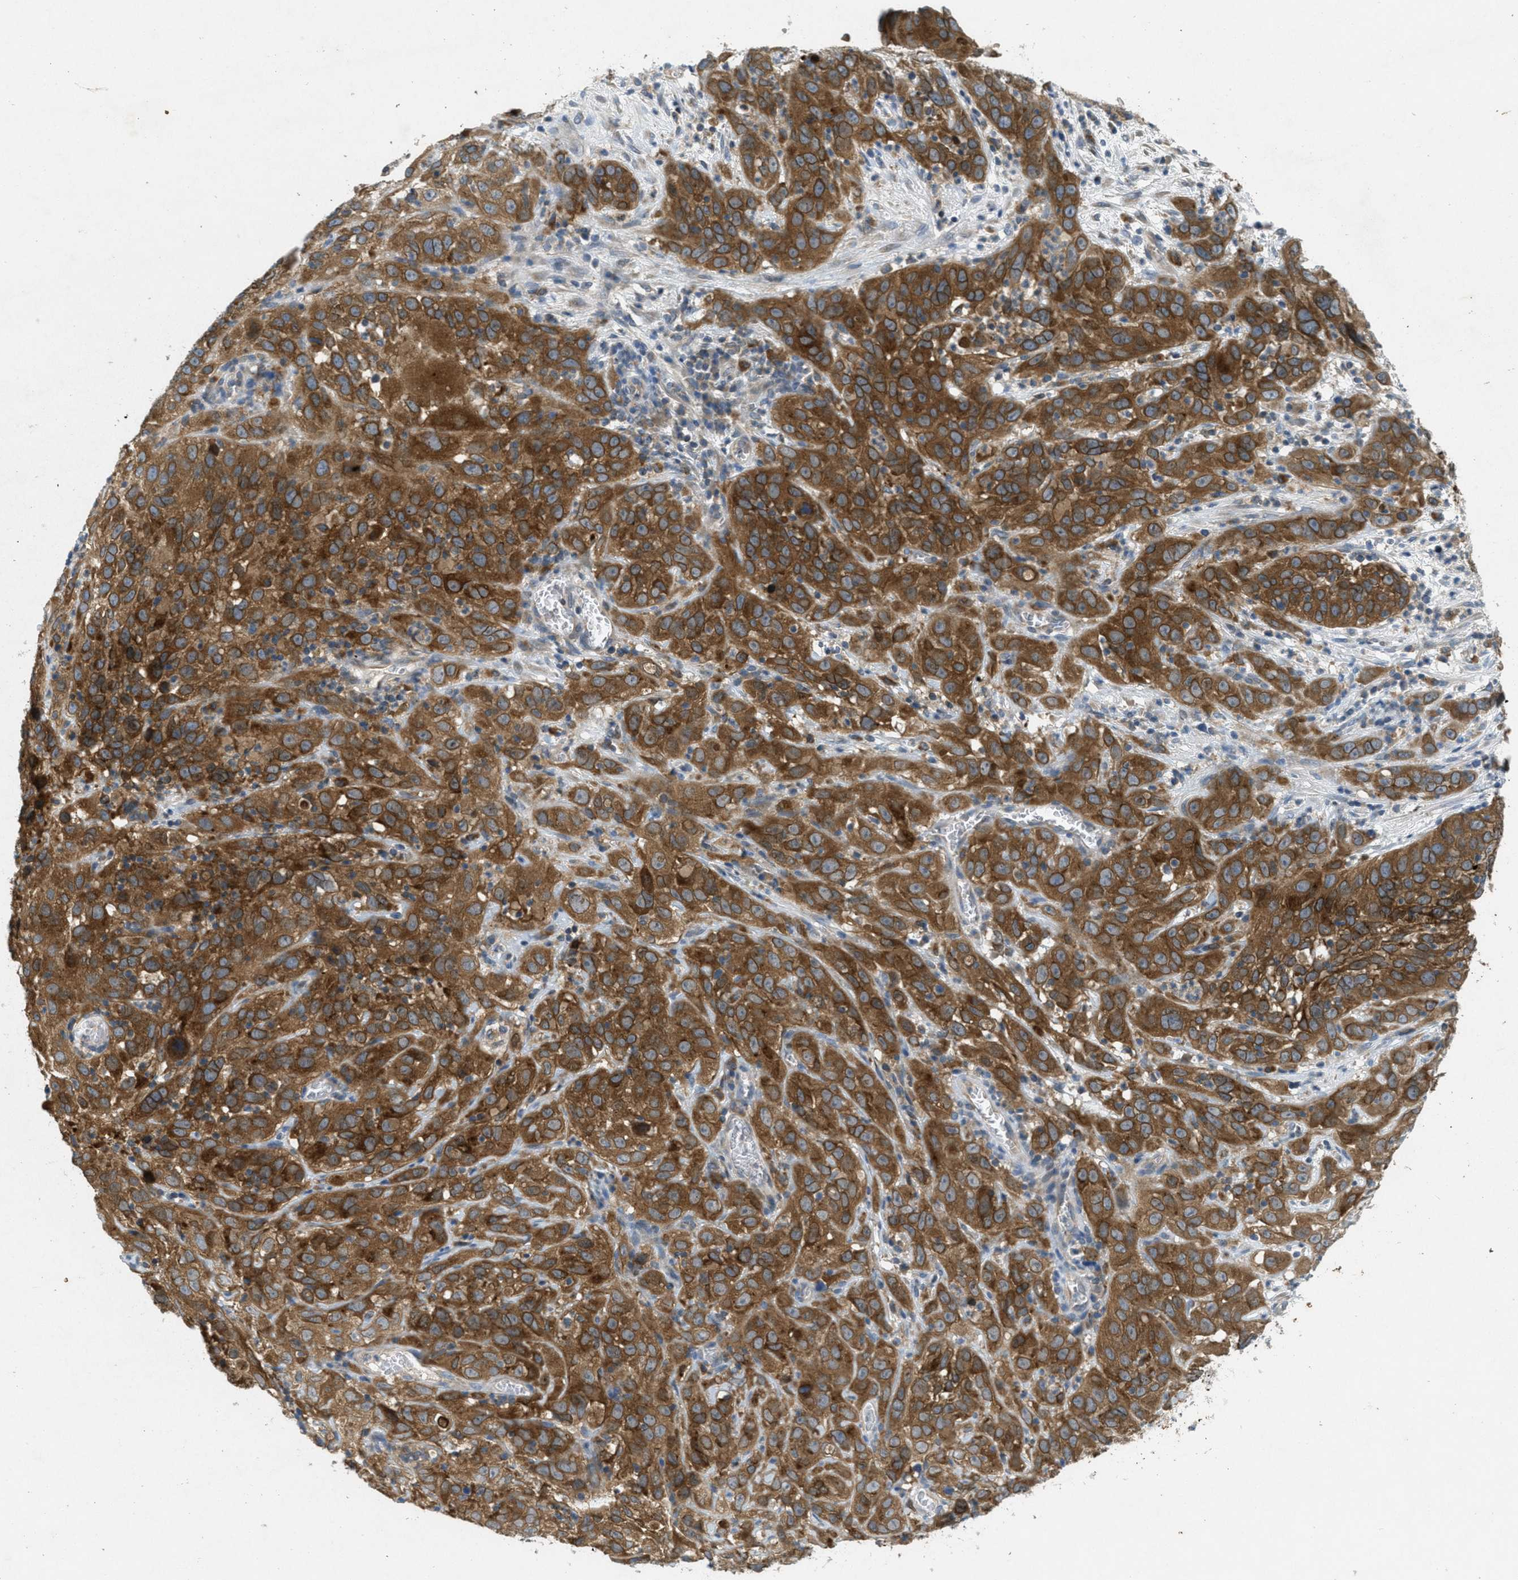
{"staining": {"intensity": "strong", "quantity": ">75%", "location": "cytoplasmic/membranous"}, "tissue": "cervical cancer", "cell_type": "Tumor cells", "image_type": "cancer", "snomed": [{"axis": "morphology", "description": "Squamous cell carcinoma, NOS"}, {"axis": "topography", "description": "Cervix"}], "caption": "Human cervical cancer stained with a protein marker displays strong staining in tumor cells.", "gene": "SIGMAR1", "patient": {"sex": "female", "age": 32}}